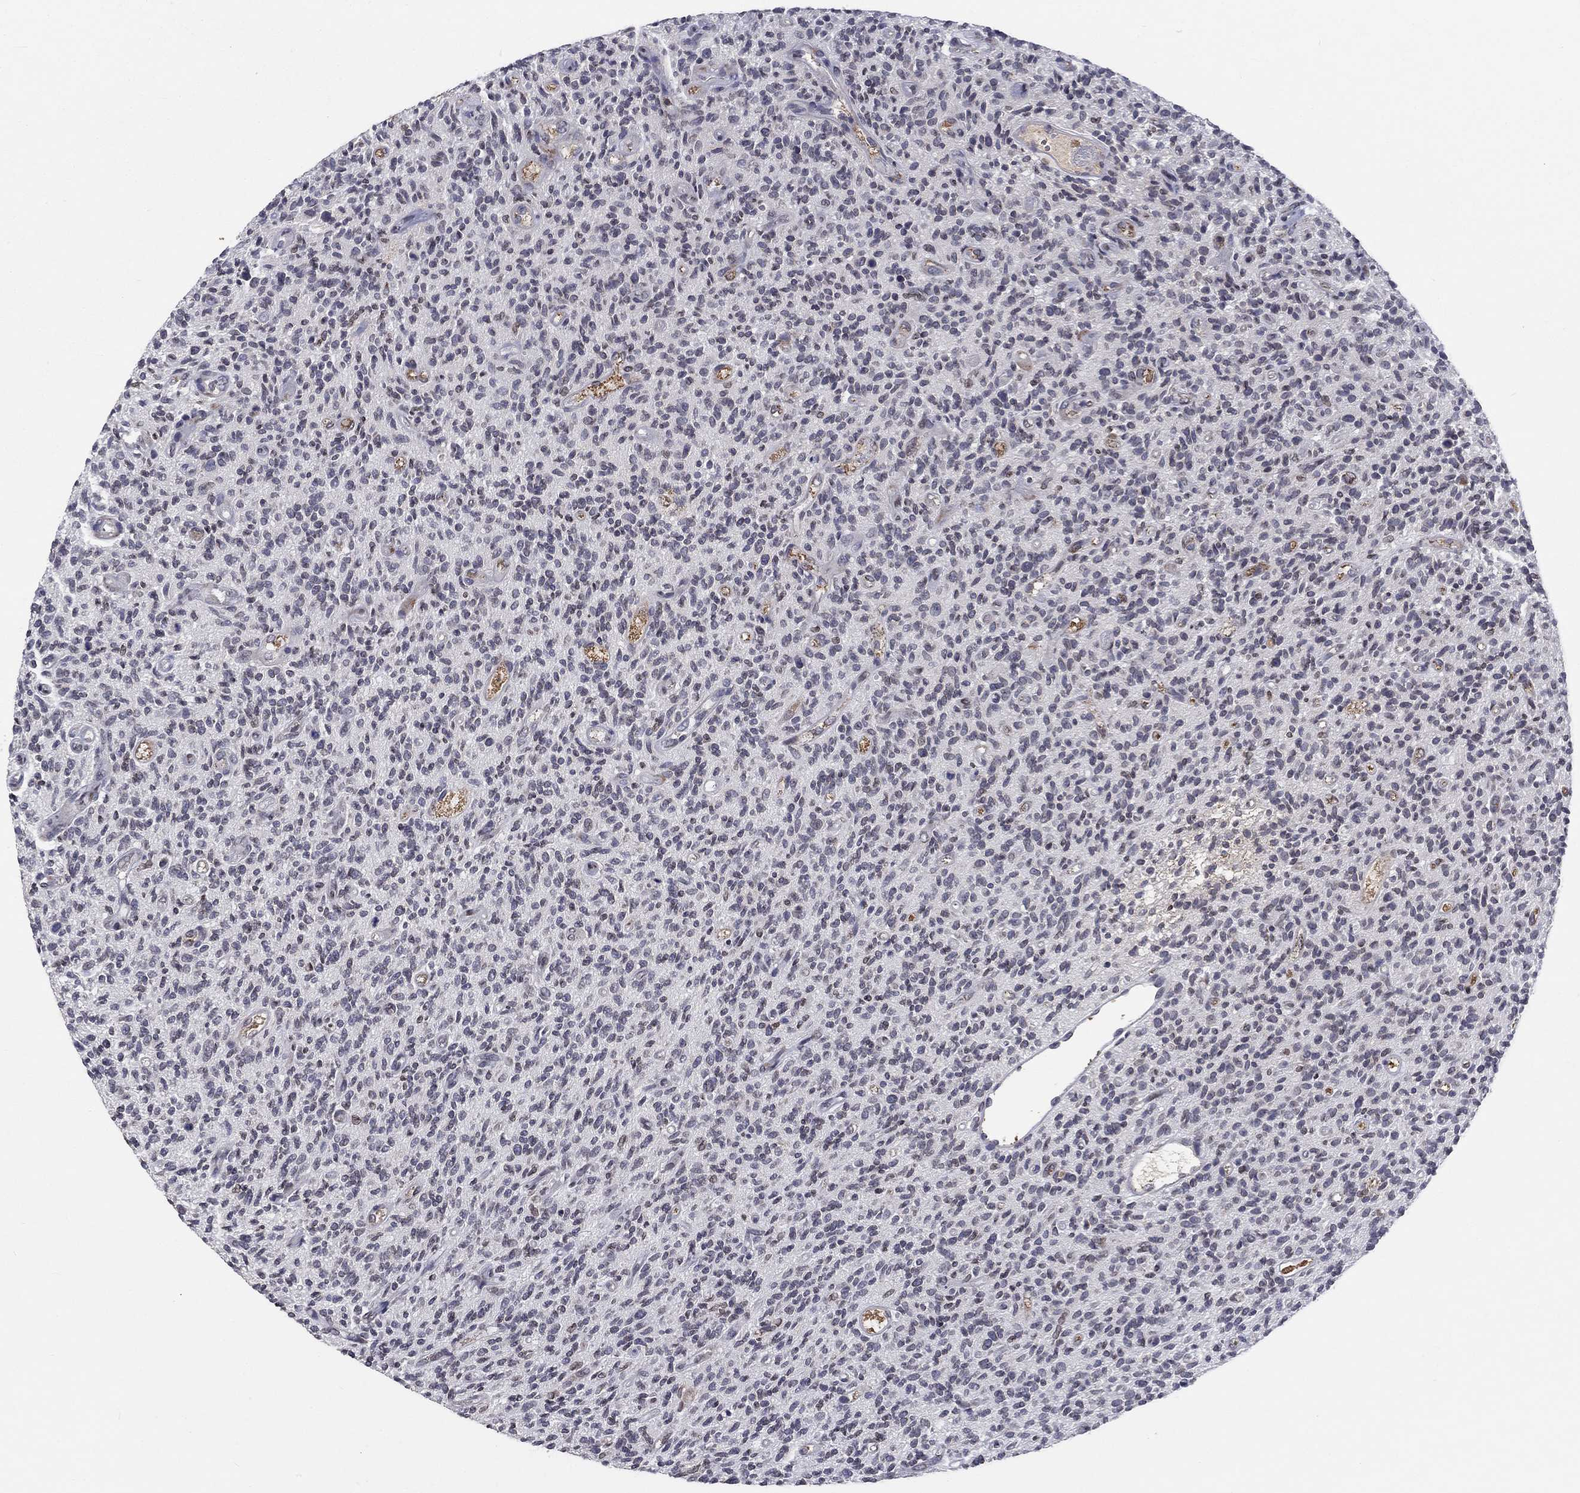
{"staining": {"intensity": "weak", "quantity": "<25%", "location": "nuclear"}, "tissue": "glioma", "cell_type": "Tumor cells", "image_type": "cancer", "snomed": [{"axis": "morphology", "description": "Glioma, malignant, High grade"}, {"axis": "topography", "description": "Brain"}], "caption": "There is no significant expression in tumor cells of glioma.", "gene": "CETN3", "patient": {"sex": "male", "age": 64}}